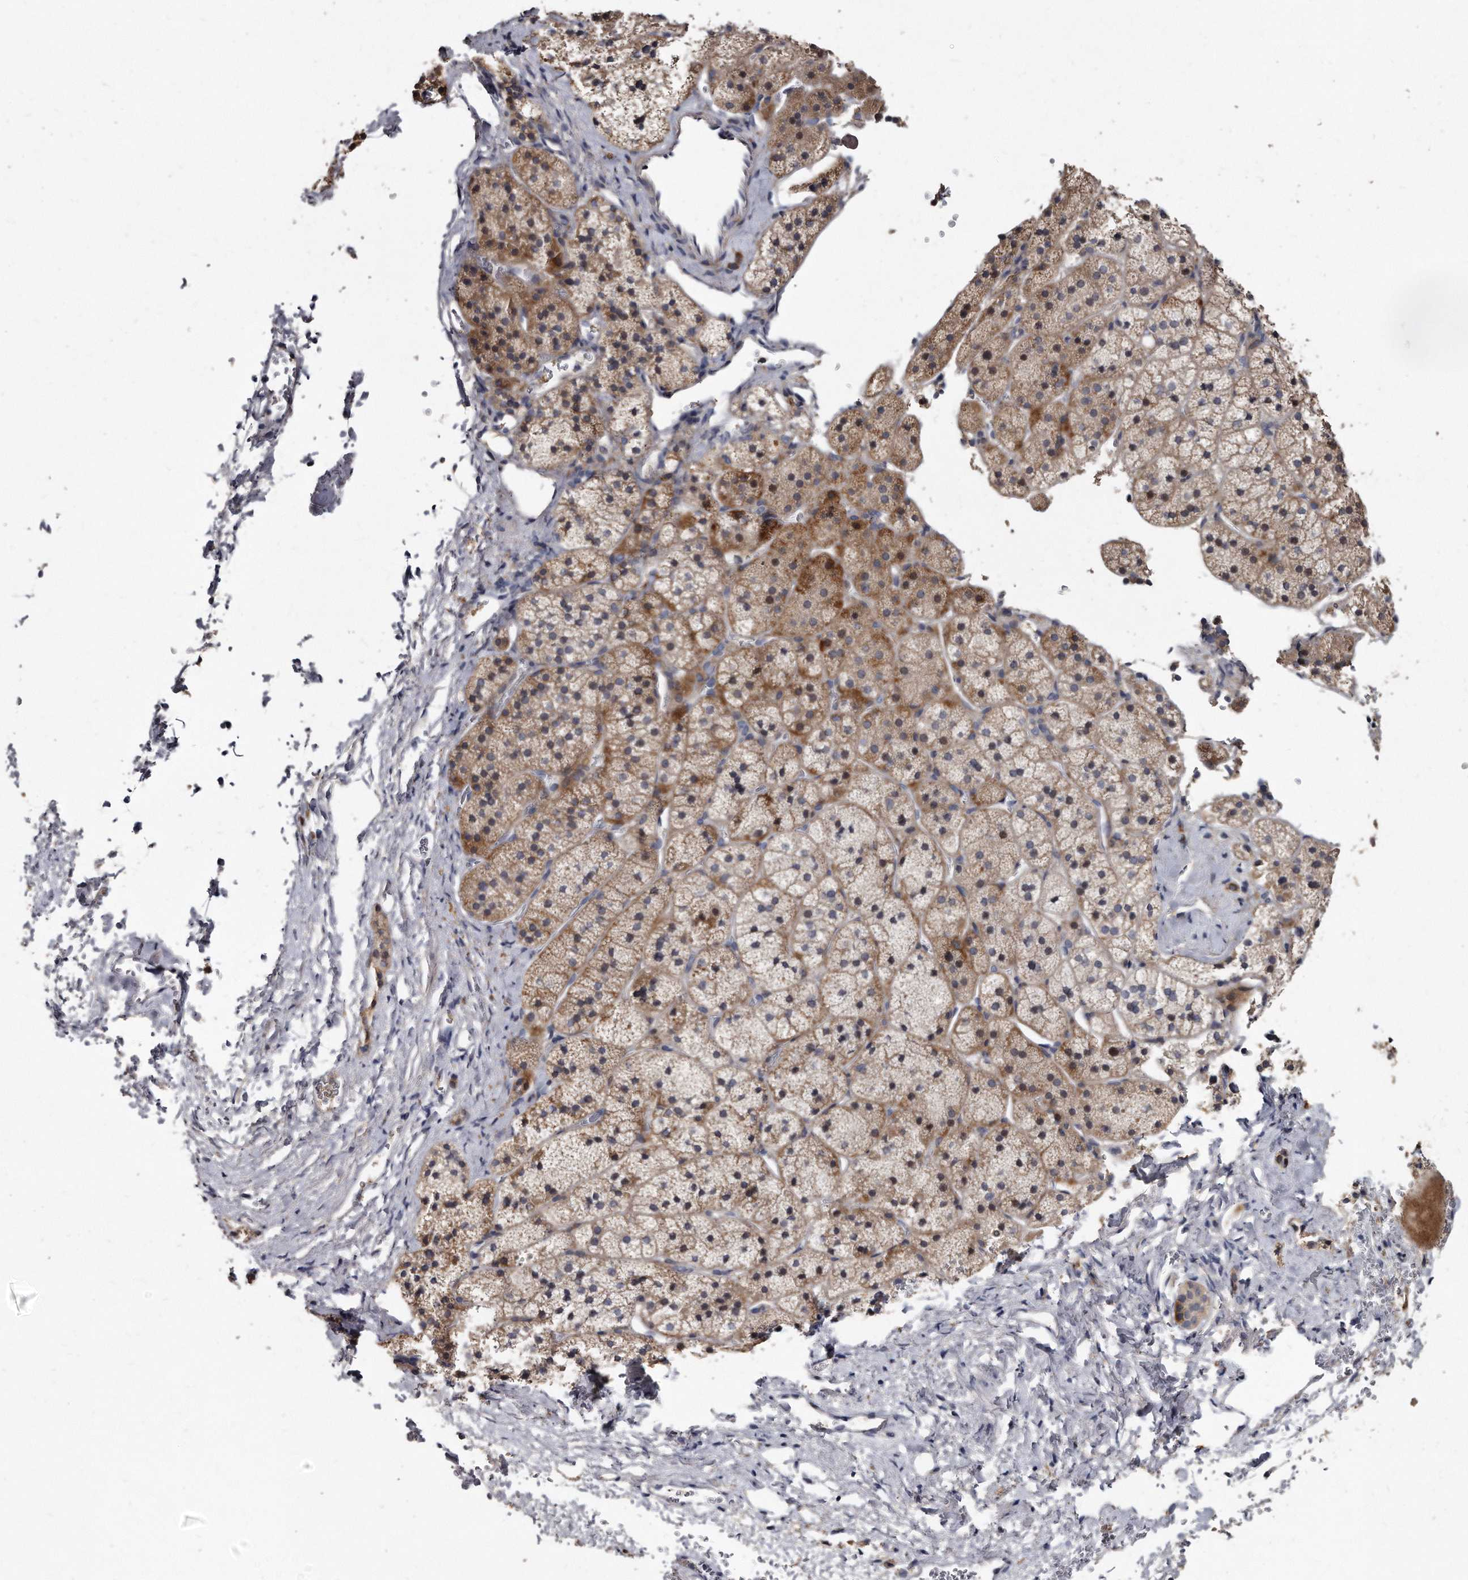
{"staining": {"intensity": "moderate", "quantity": "25%-75%", "location": "cytoplasmic/membranous"}, "tissue": "adrenal gland", "cell_type": "Glandular cells", "image_type": "normal", "snomed": [{"axis": "morphology", "description": "Normal tissue, NOS"}, {"axis": "topography", "description": "Adrenal gland"}], "caption": "Immunohistochemical staining of normal adrenal gland reveals 25%-75% levels of moderate cytoplasmic/membranous protein expression in about 25%-75% of glandular cells. Nuclei are stained in blue.", "gene": "KLHDC3", "patient": {"sex": "female", "age": 44}}